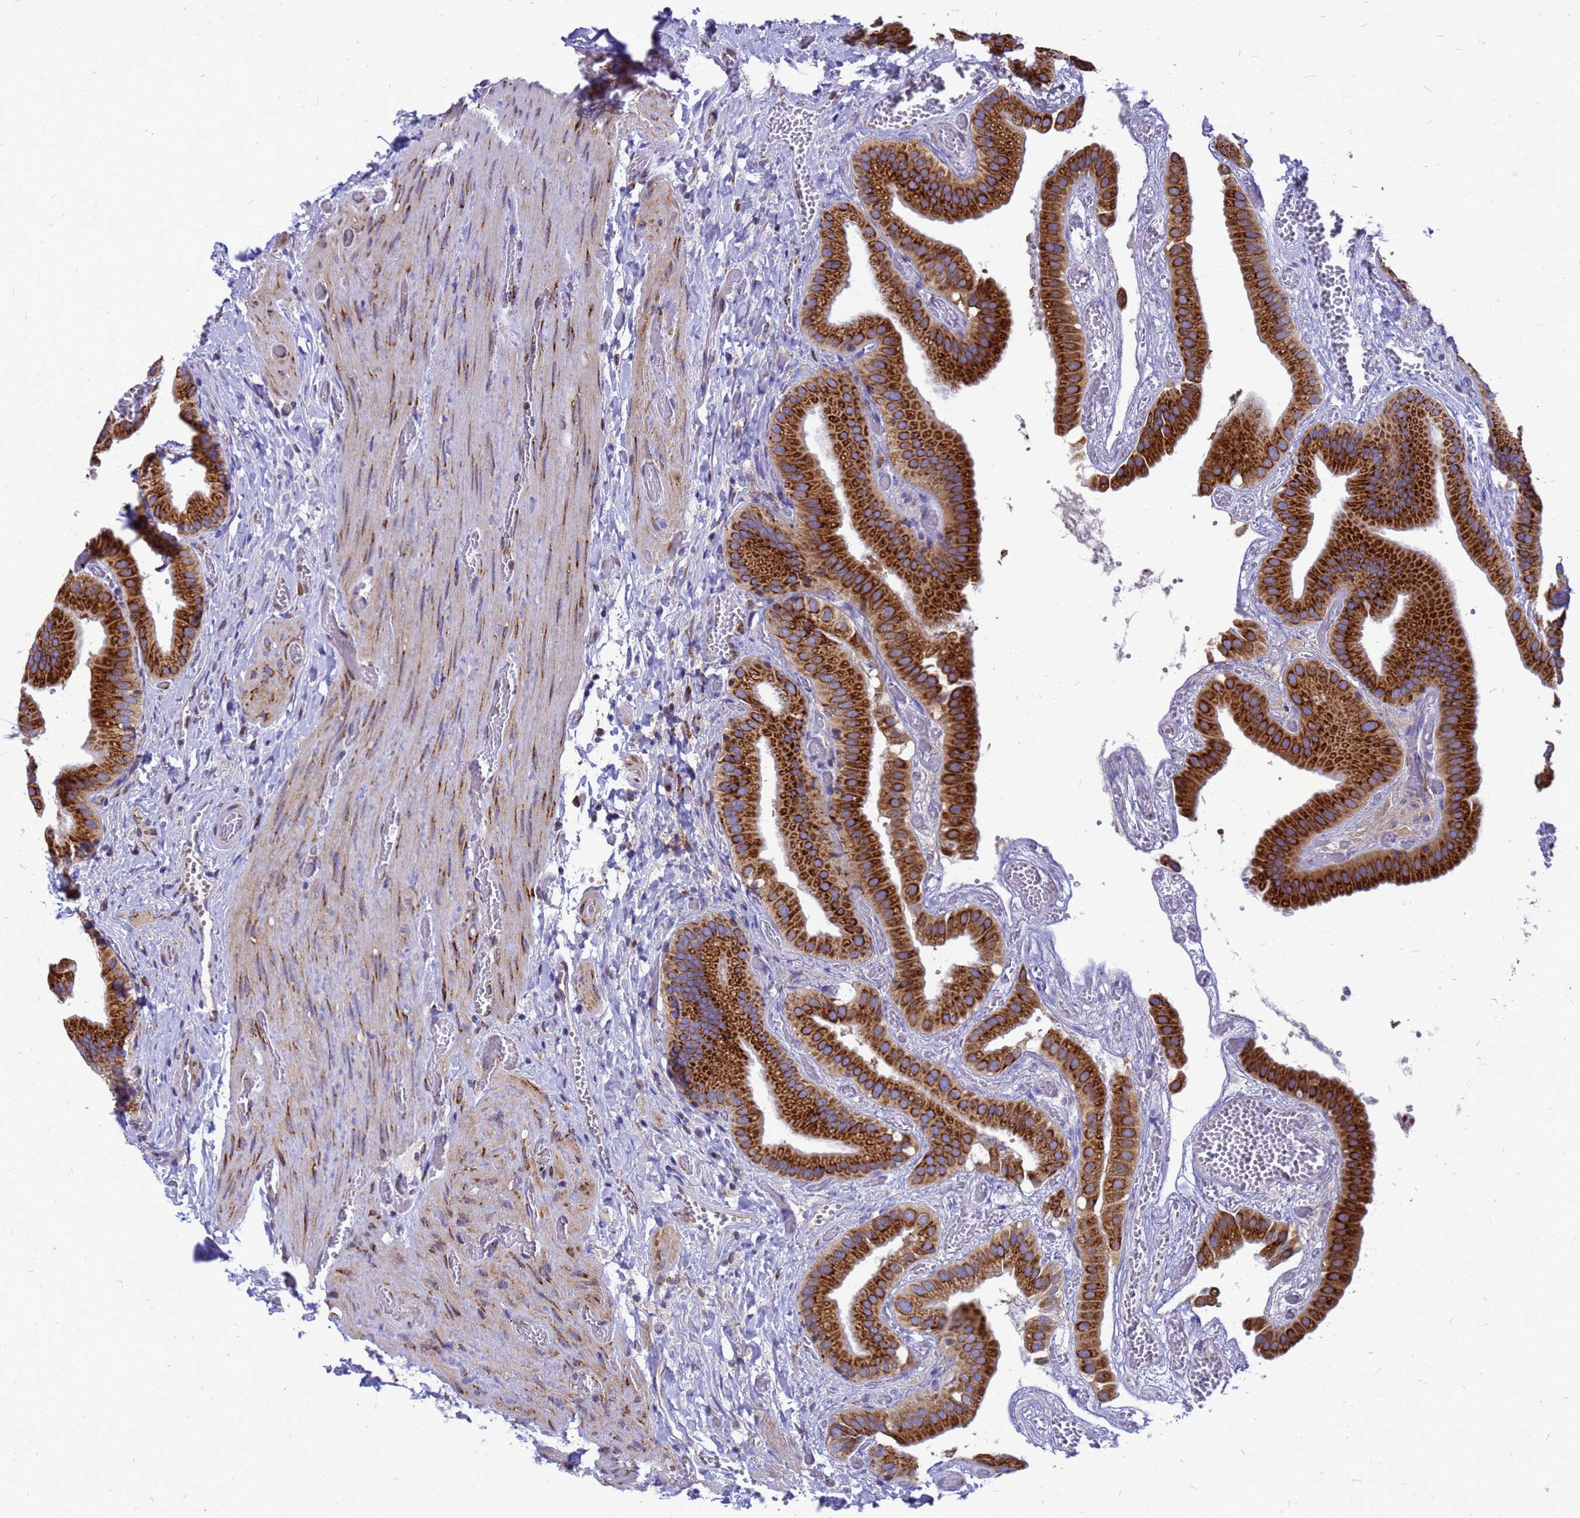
{"staining": {"intensity": "strong", "quantity": ">75%", "location": "cytoplasmic/membranous"}, "tissue": "gallbladder", "cell_type": "Glandular cells", "image_type": "normal", "snomed": [{"axis": "morphology", "description": "Normal tissue, NOS"}, {"axis": "topography", "description": "Gallbladder"}], "caption": "Gallbladder stained for a protein (brown) shows strong cytoplasmic/membranous positive positivity in about >75% of glandular cells.", "gene": "EEF1D", "patient": {"sex": "female", "age": 64}}